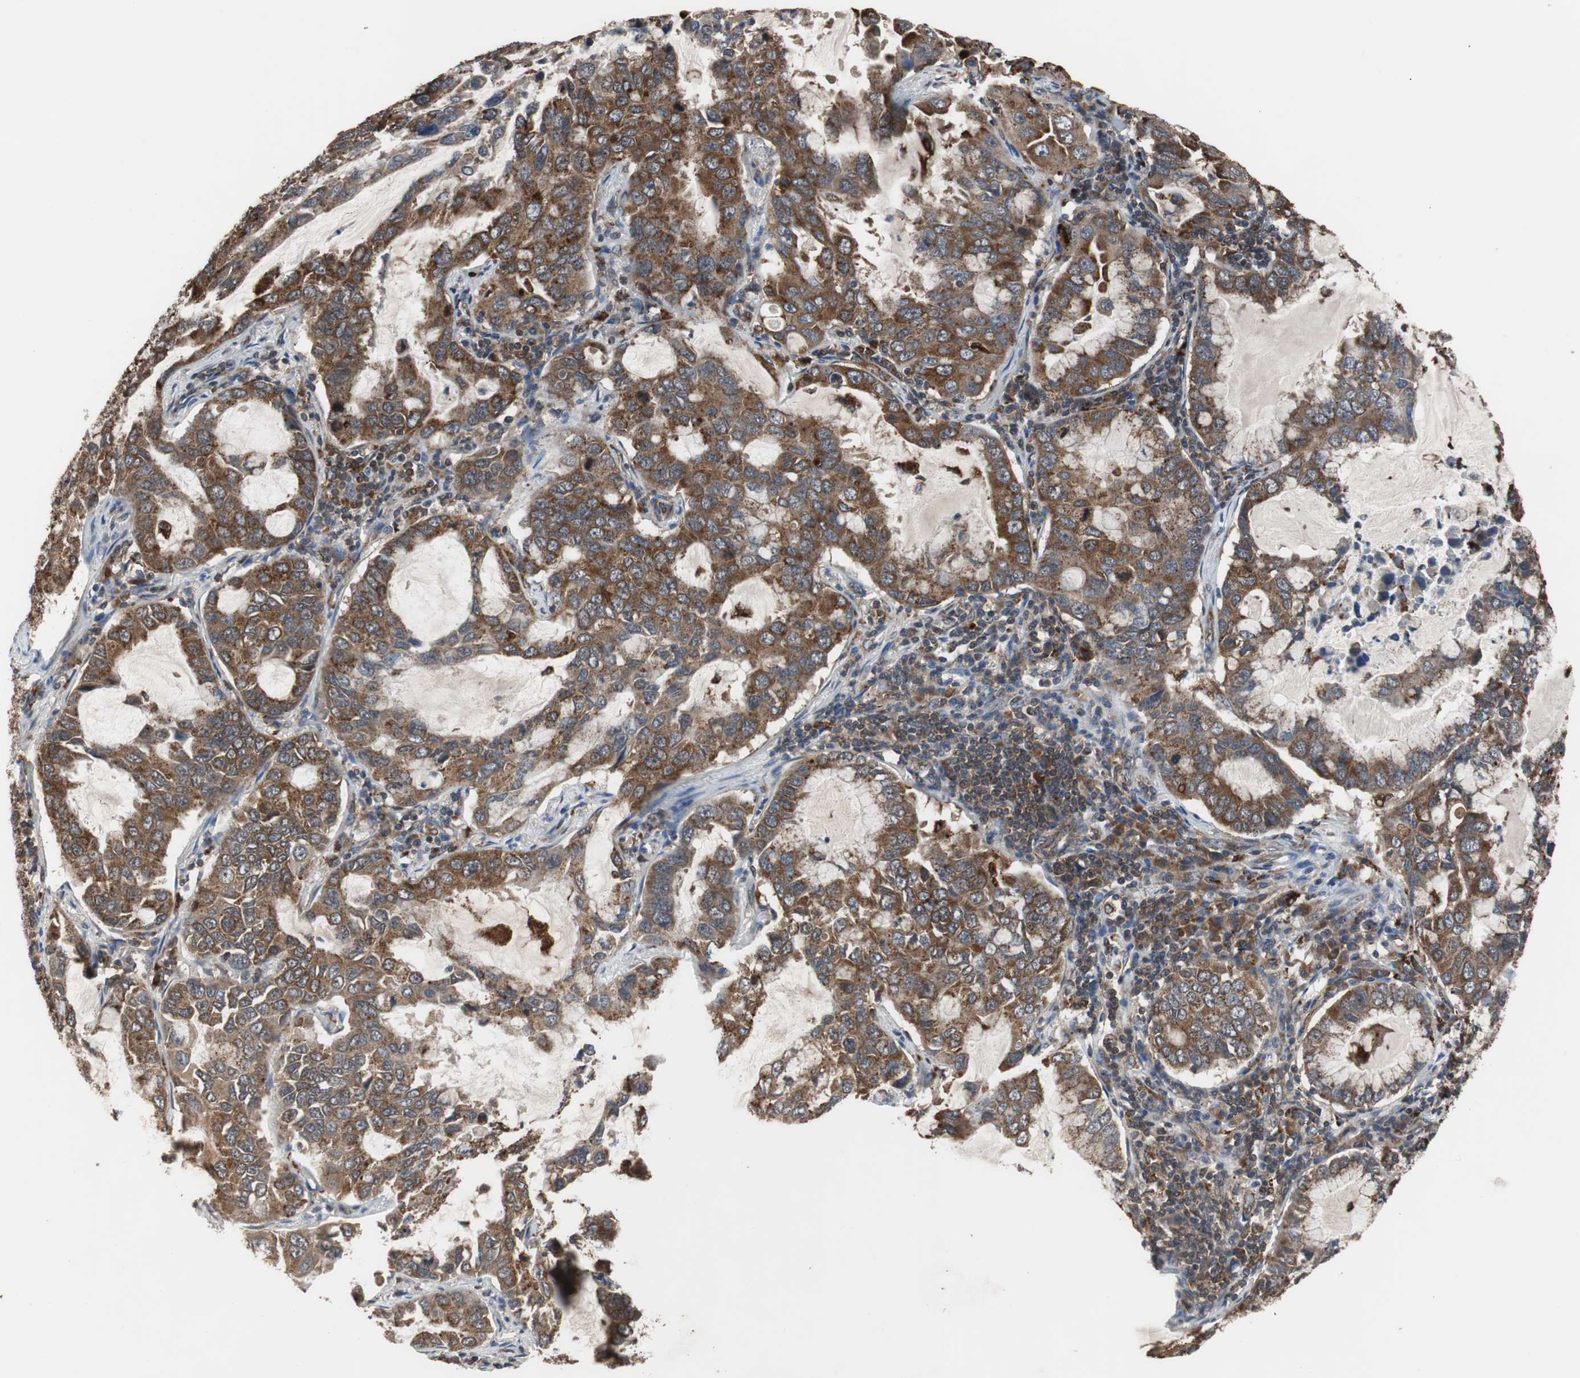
{"staining": {"intensity": "strong", "quantity": ">75%", "location": "cytoplasmic/membranous"}, "tissue": "lung cancer", "cell_type": "Tumor cells", "image_type": "cancer", "snomed": [{"axis": "morphology", "description": "Adenocarcinoma, NOS"}, {"axis": "topography", "description": "Lung"}], "caption": "A micrograph of human lung adenocarcinoma stained for a protein exhibits strong cytoplasmic/membranous brown staining in tumor cells.", "gene": "USP10", "patient": {"sex": "male", "age": 64}}